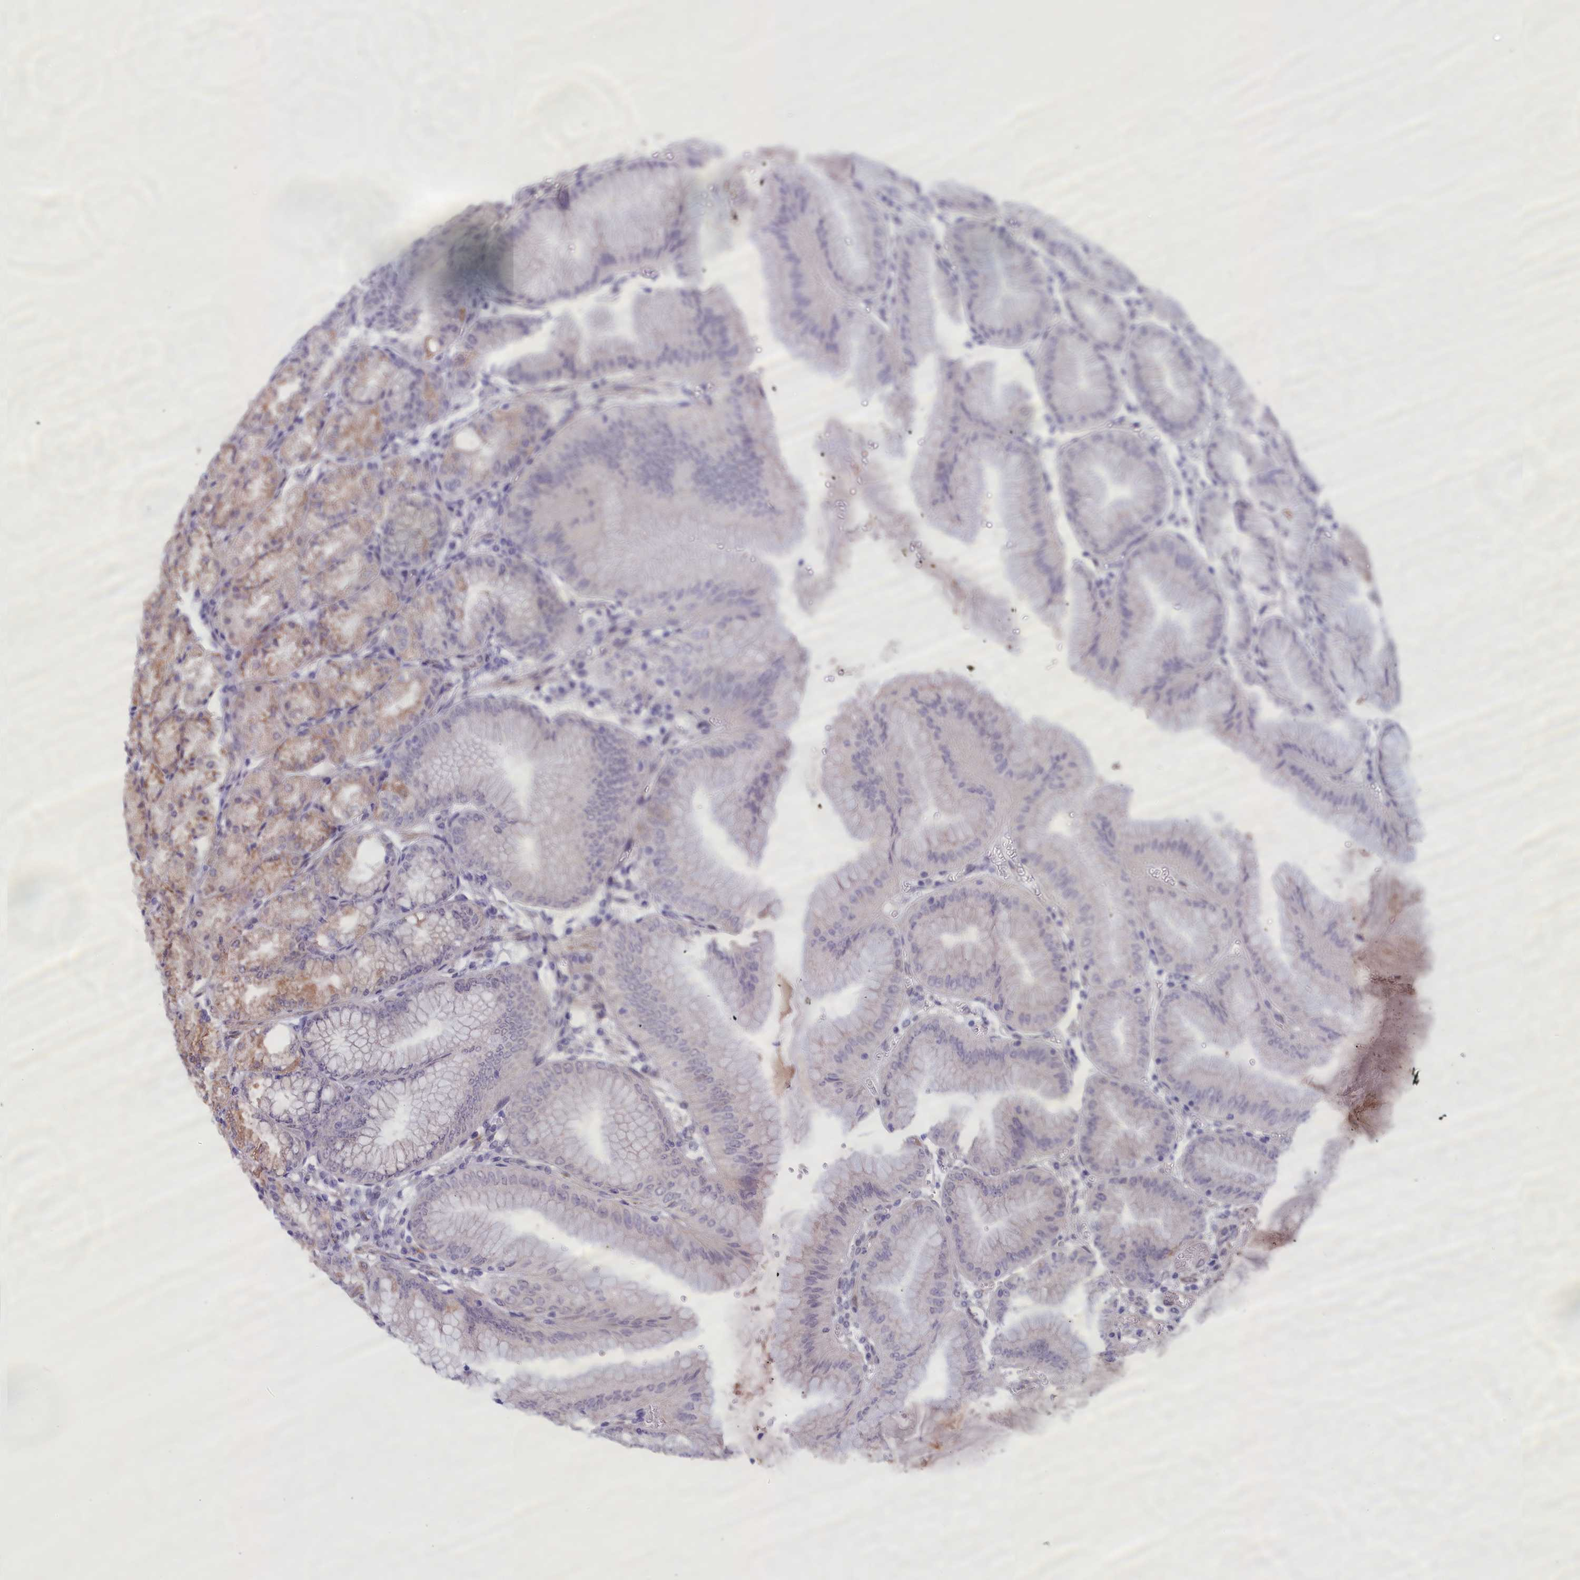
{"staining": {"intensity": "moderate", "quantity": "25%-75%", "location": "cytoplasmic/membranous,nuclear"}, "tissue": "stomach", "cell_type": "Glandular cells", "image_type": "normal", "snomed": [{"axis": "morphology", "description": "Normal tissue, NOS"}, {"axis": "topography", "description": "Stomach, lower"}], "caption": "Protein analysis of benign stomach displays moderate cytoplasmic/membranous,nuclear positivity in approximately 25%-75% of glandular cells. (brown staining indicates protein expression, while blue staining denotes nuclei).", "gene": "IGFALS", "patient": {"sex": "male", "age": 71}}